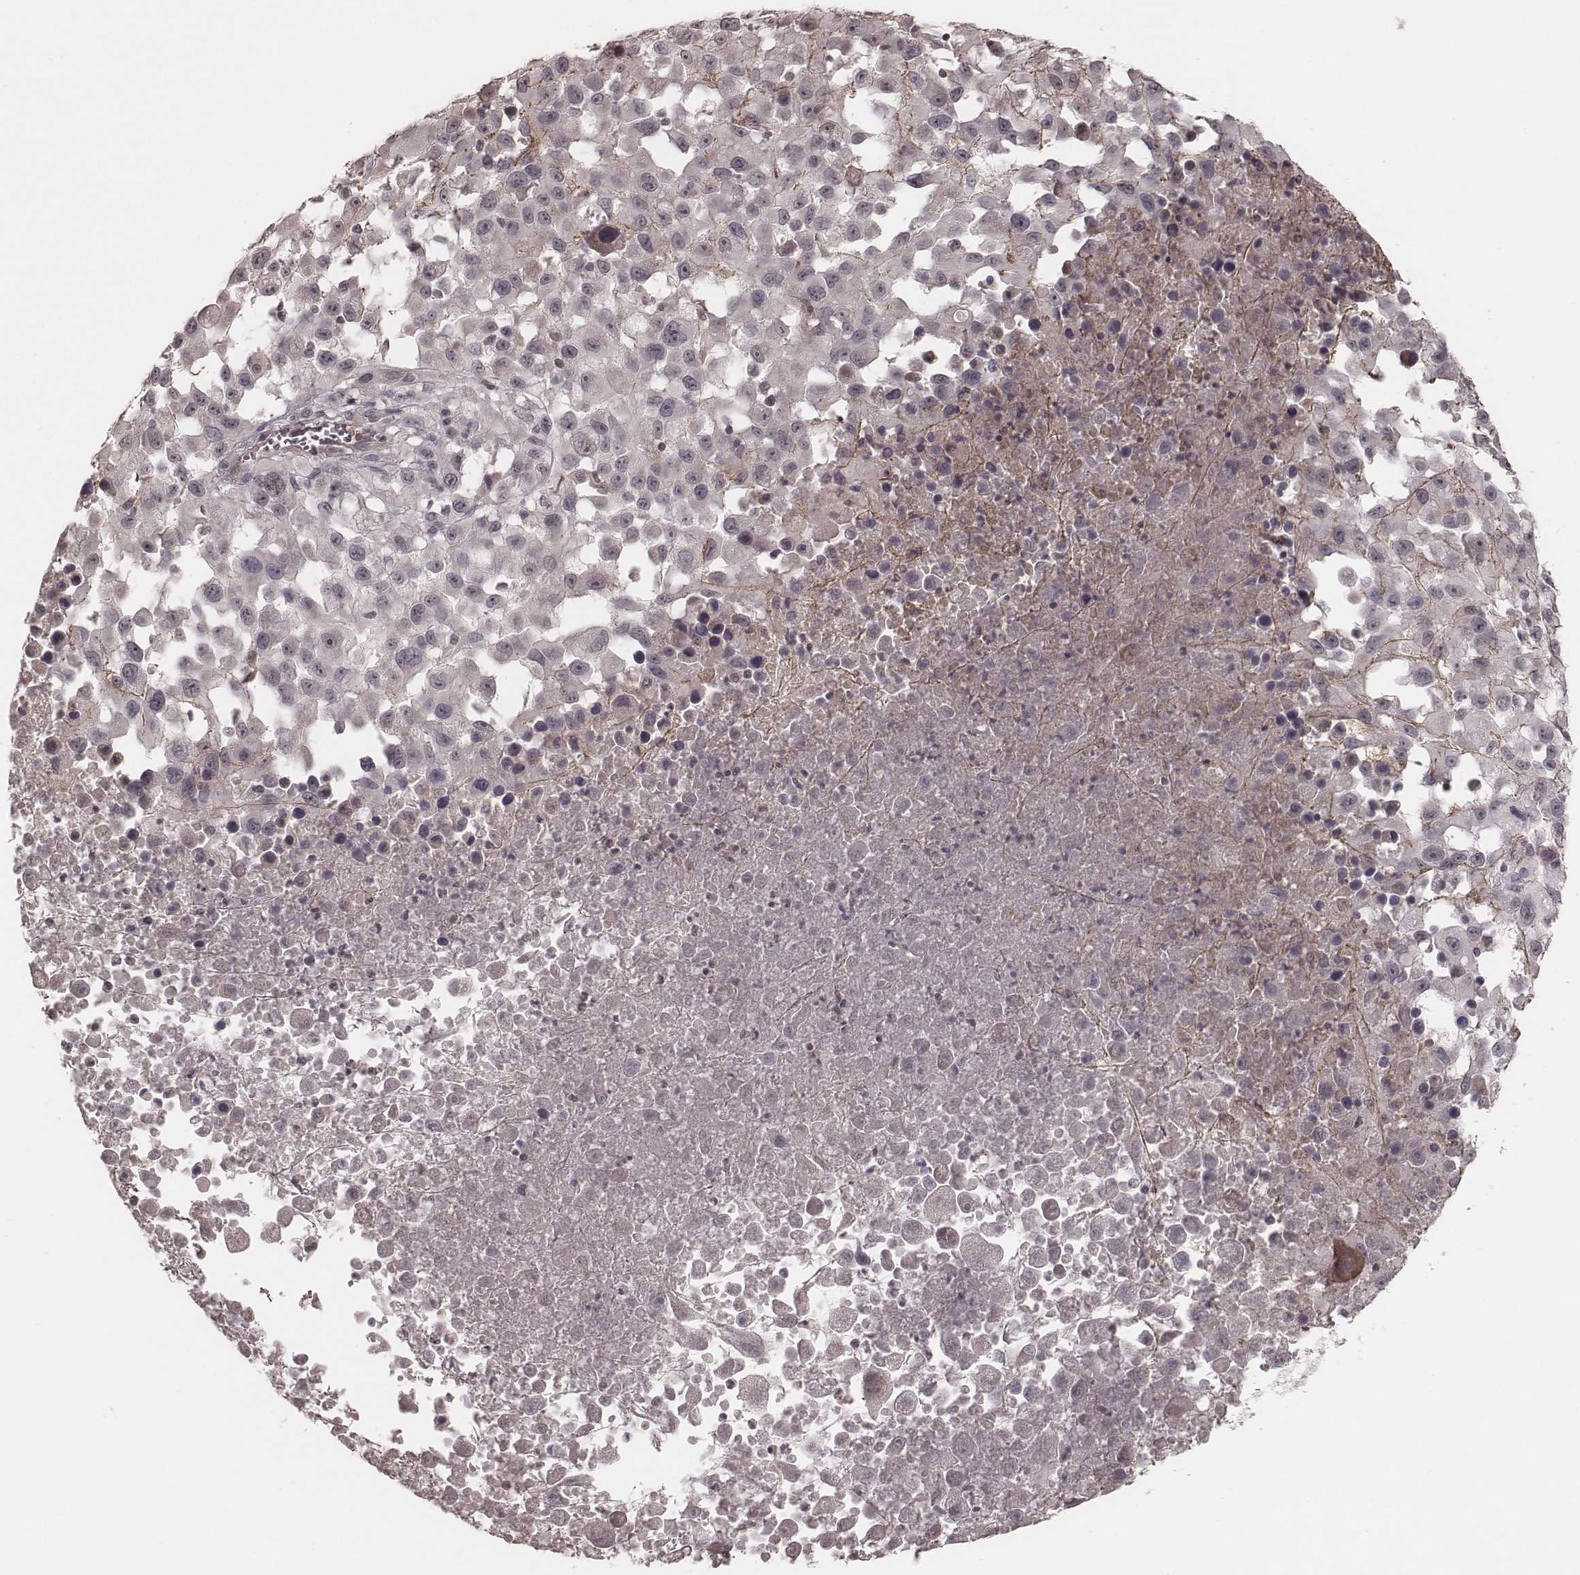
{"staining": {"intensity": "negative", "quantity": "none", "location": "none"}, "tissue": "melanoma", "cell_type": "Tumor cells", "image_type": "cancer", "snomed": [{"axis": "morphology", "description": "Malignant melanoma, Metastatic site"}, {"axis": "topography", "description": "Soft tissue"}], "caption": "IHC histopathology image of neoplastic tissue: melanoma stained with DAB (3,3'-diaminobenzidine) displays no significant protein staining in tumor cells.", "gene": "IL5", "patient": {"sex": "male", "age": 50}}